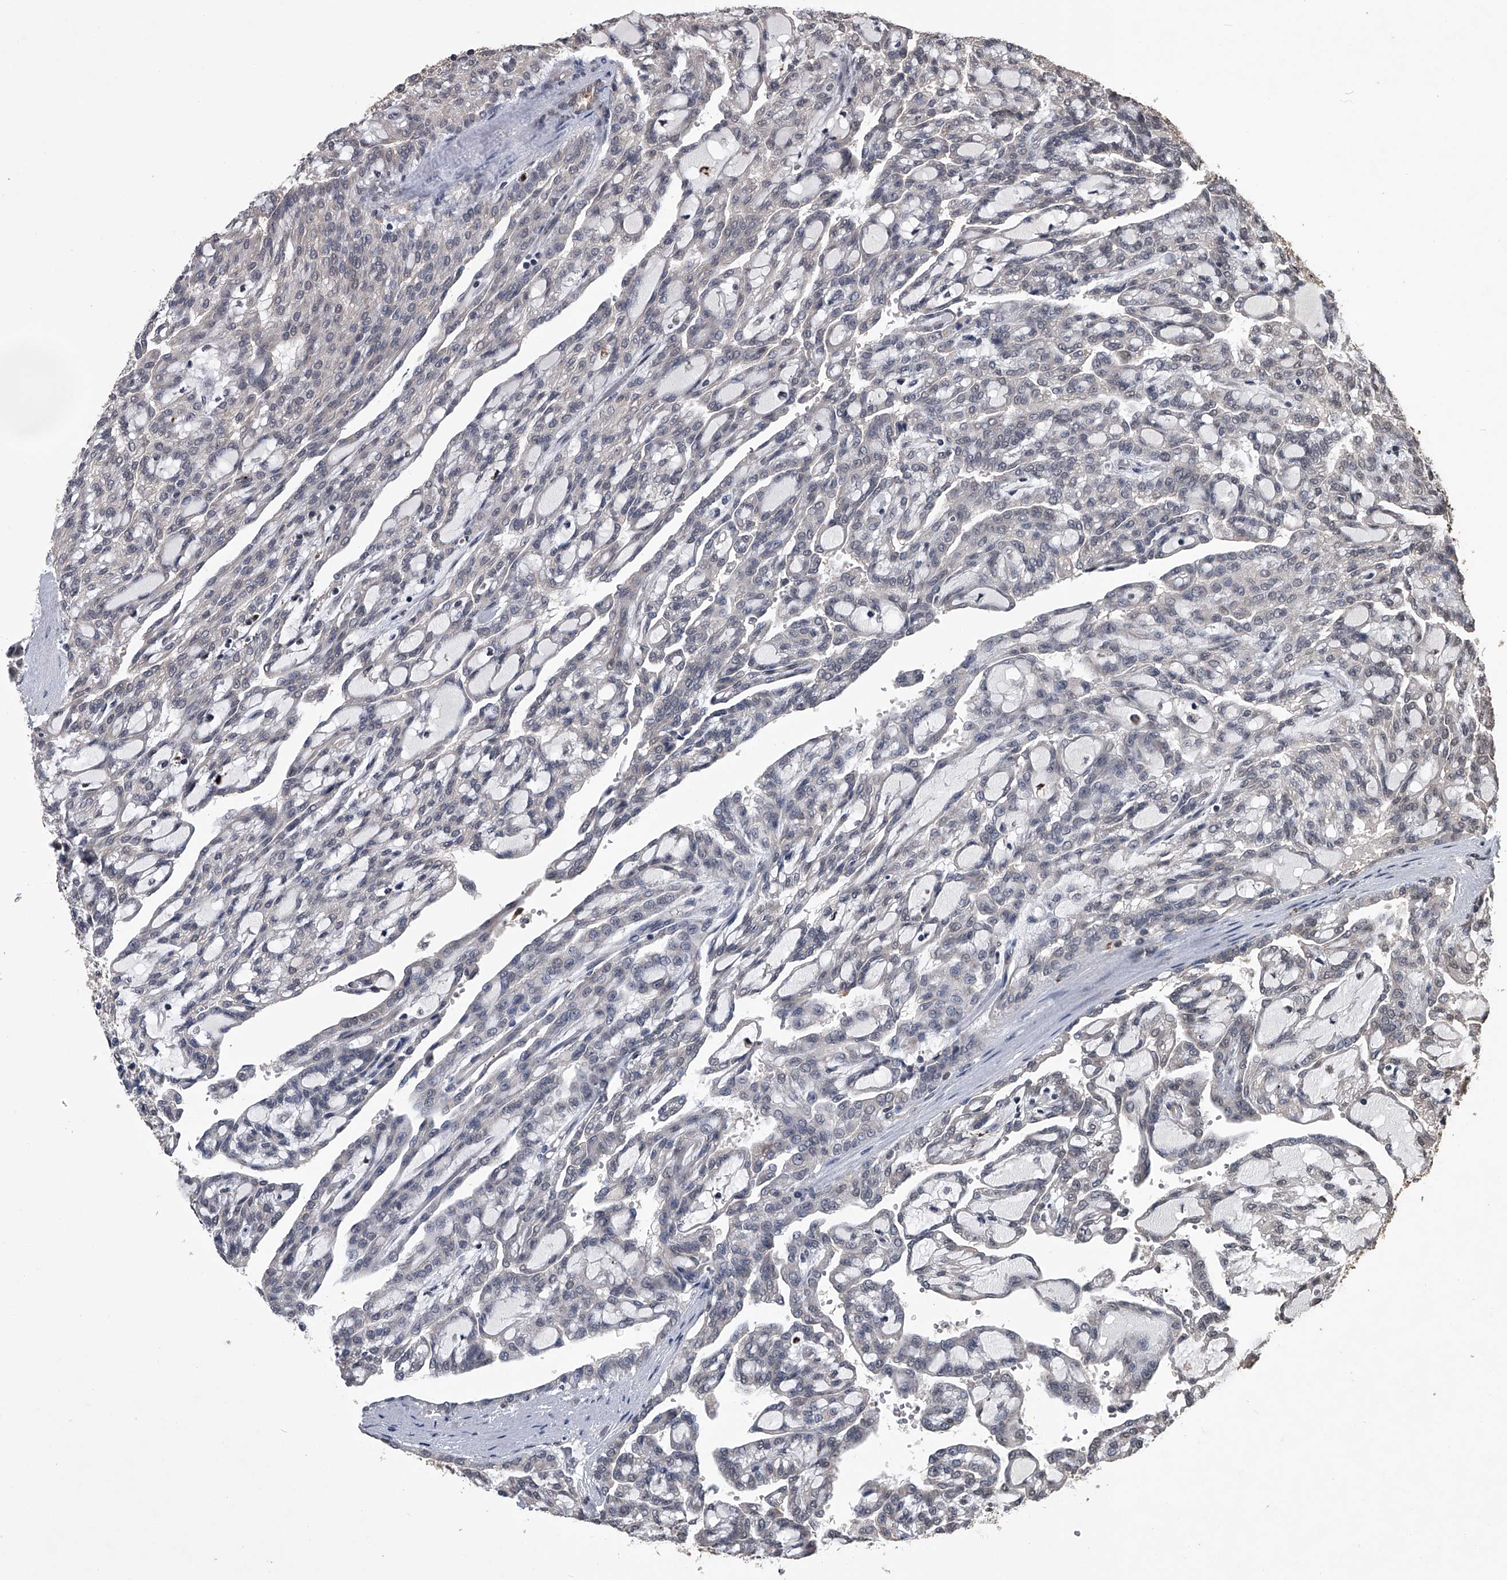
{"staining": {"intensity": "negative", "quantity": "none", "location": "none"}, "tissue": "renal cancer", "cell_type": "Tumor cells", "image_type": "cancer", "snomed": [{"axis": "morphology", "description": "Adenocarcinoma, NOS"}, {"axis": "topography", "description": "Kidney"}], "caption": "Human renal cancer (adenocarcinoma) stained for a protein using immunohistochemistry (IHC) displays no expression in tumor cells.", "gene": "TSNAX", "patient": {"sex": "male", "age": 63}}